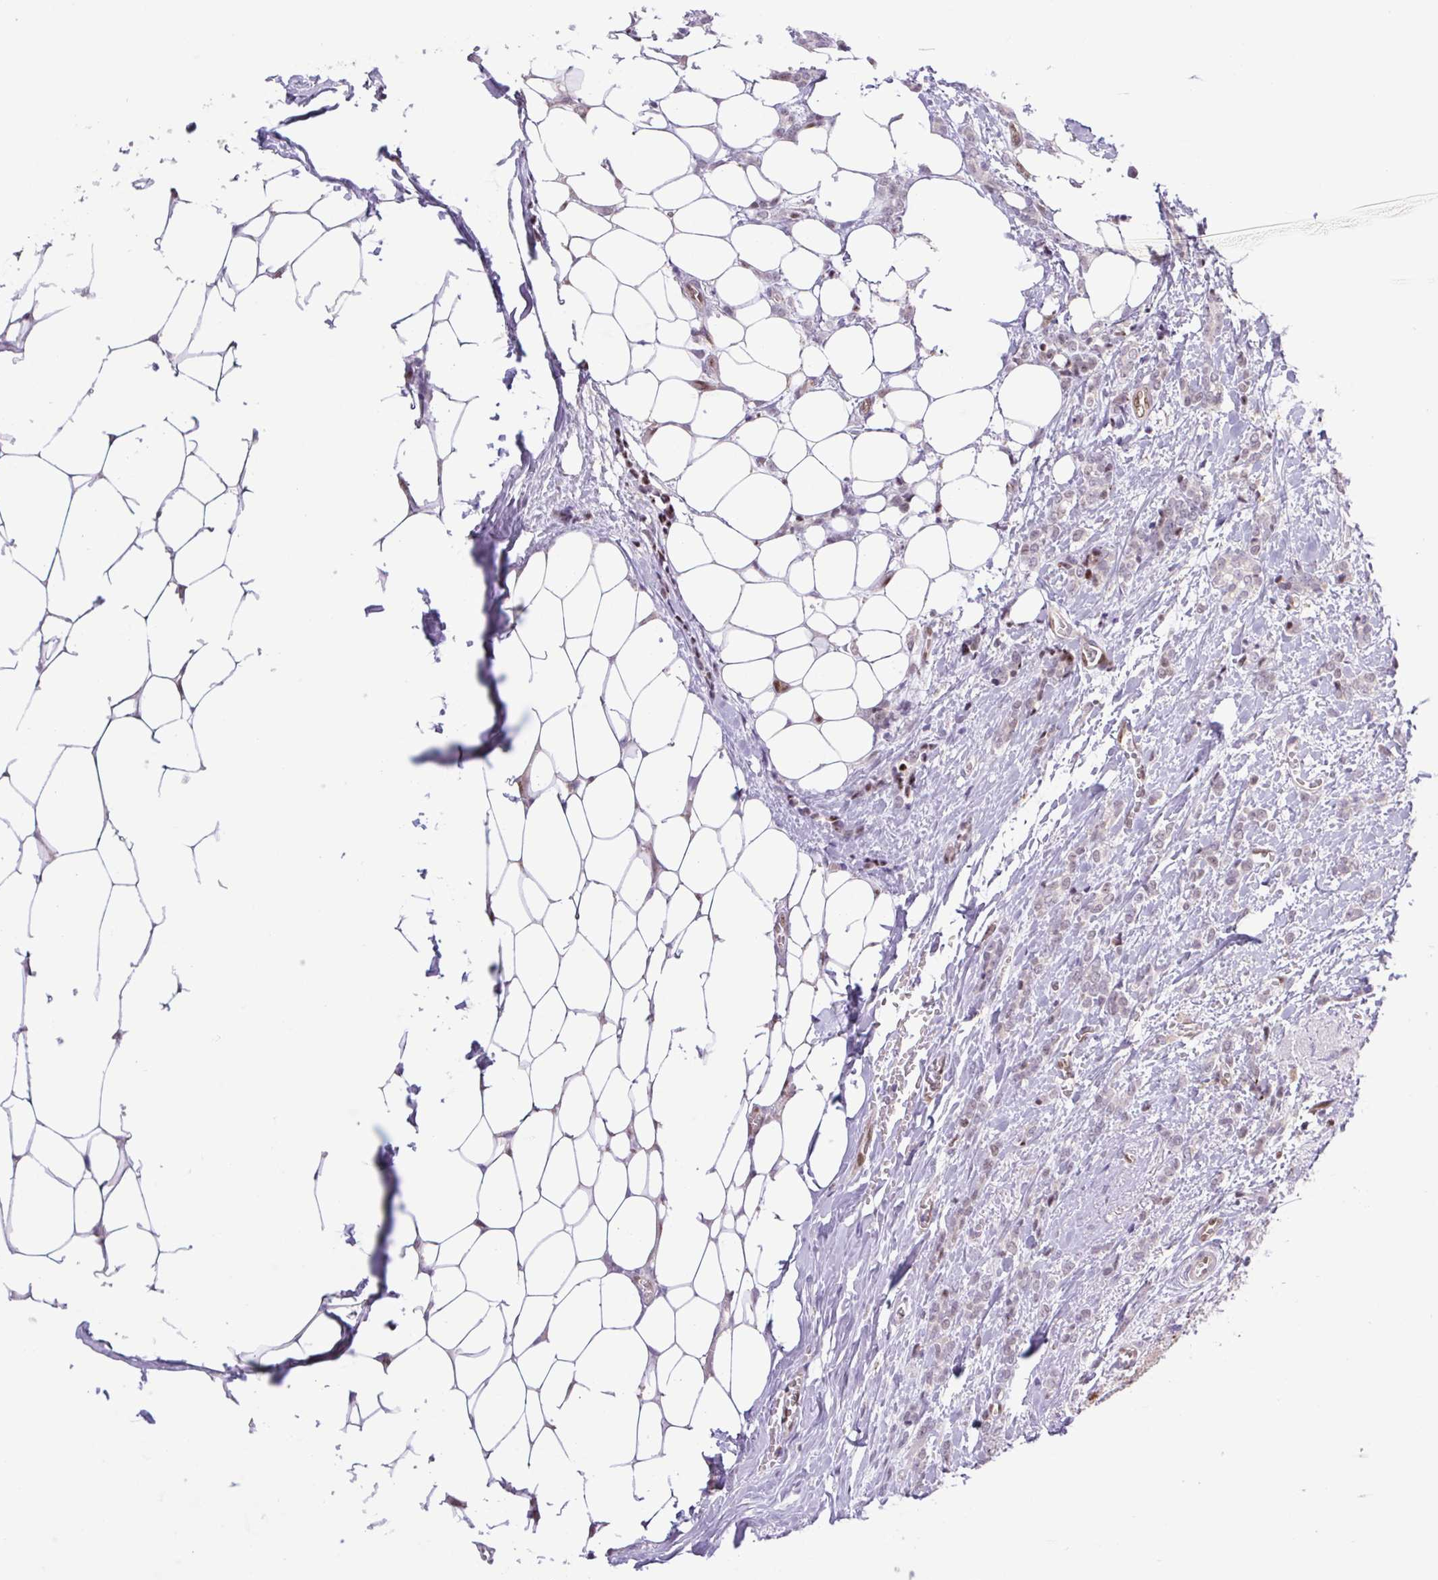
{"staining": {"intensity": "negative", "quantity": "none", "location": "none"}, "tissue": "breast cancer", "cell_type": "Tumor cells", "image_type": "cancer", "snomed": [{"axis": "morphology", "description": "Normal tissue, NOS"}, {"axis": "morphology", "description": "Duct carcinoma"}, {"axis": "topography", "description": "Breast"}], "caption": "Tumor cells are negative for brown protein staining in breast cancer.", "gene": "ERG", "patient": {"sex": "female", "age": 77}}